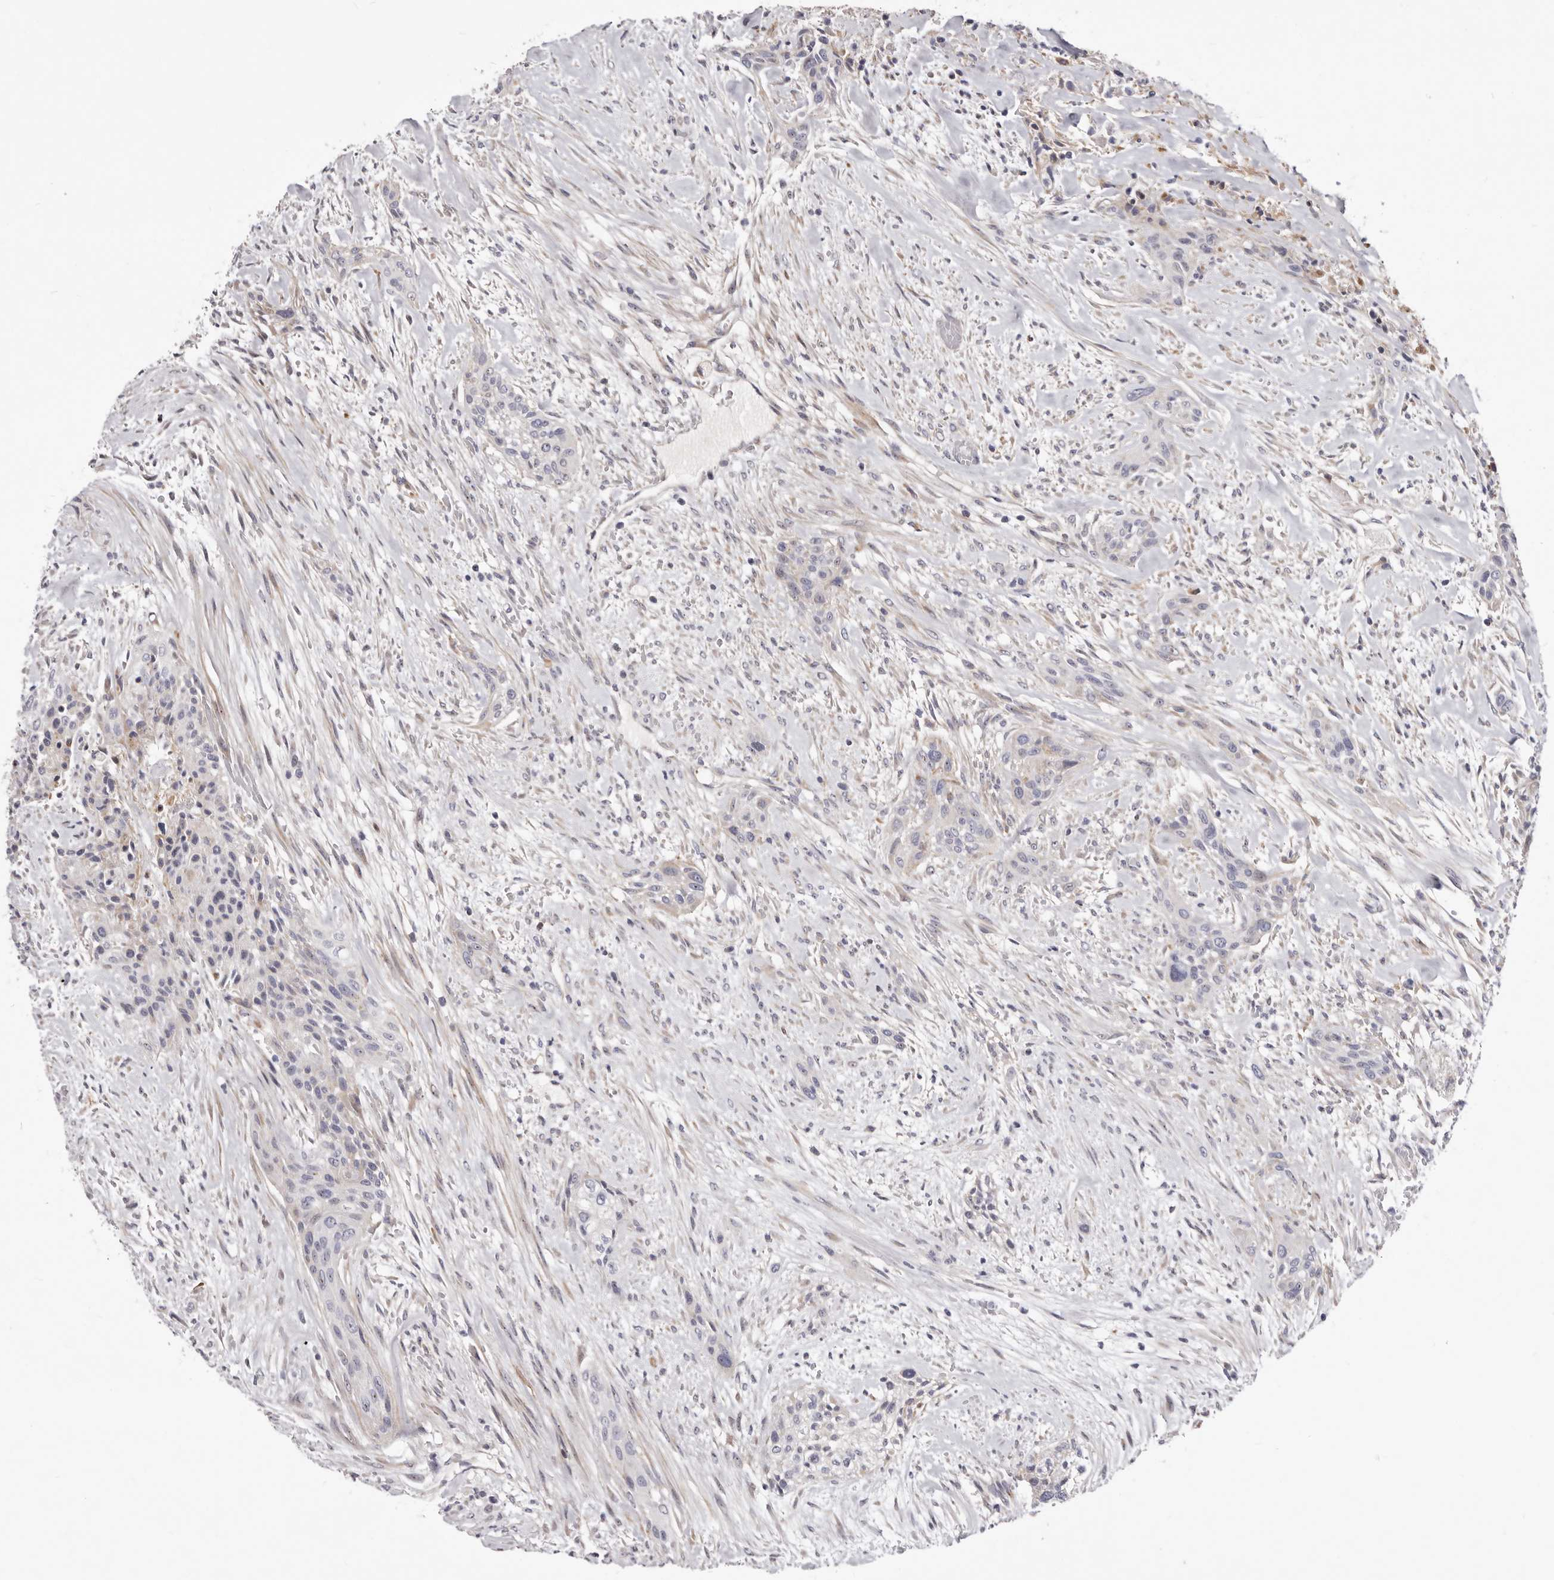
{"staining": {"intensity": "negative", "quantity": "none", "location": "none"}, "tissue": "urothelial cancer", "cell_type": "Tumor cells", "image_type": "cancer", "snomed": [{"axis": "morphology", "description": "Urothelial carcinoma, High grade"}, {"axis": "topography", "description": "Urinary bladder"}], "caption": "There is no significant positivity in tumor cells of high-grade urothelial carcinoma.", "gene": "NUBPL", "patient": {"sex": "male", "age": 35}}